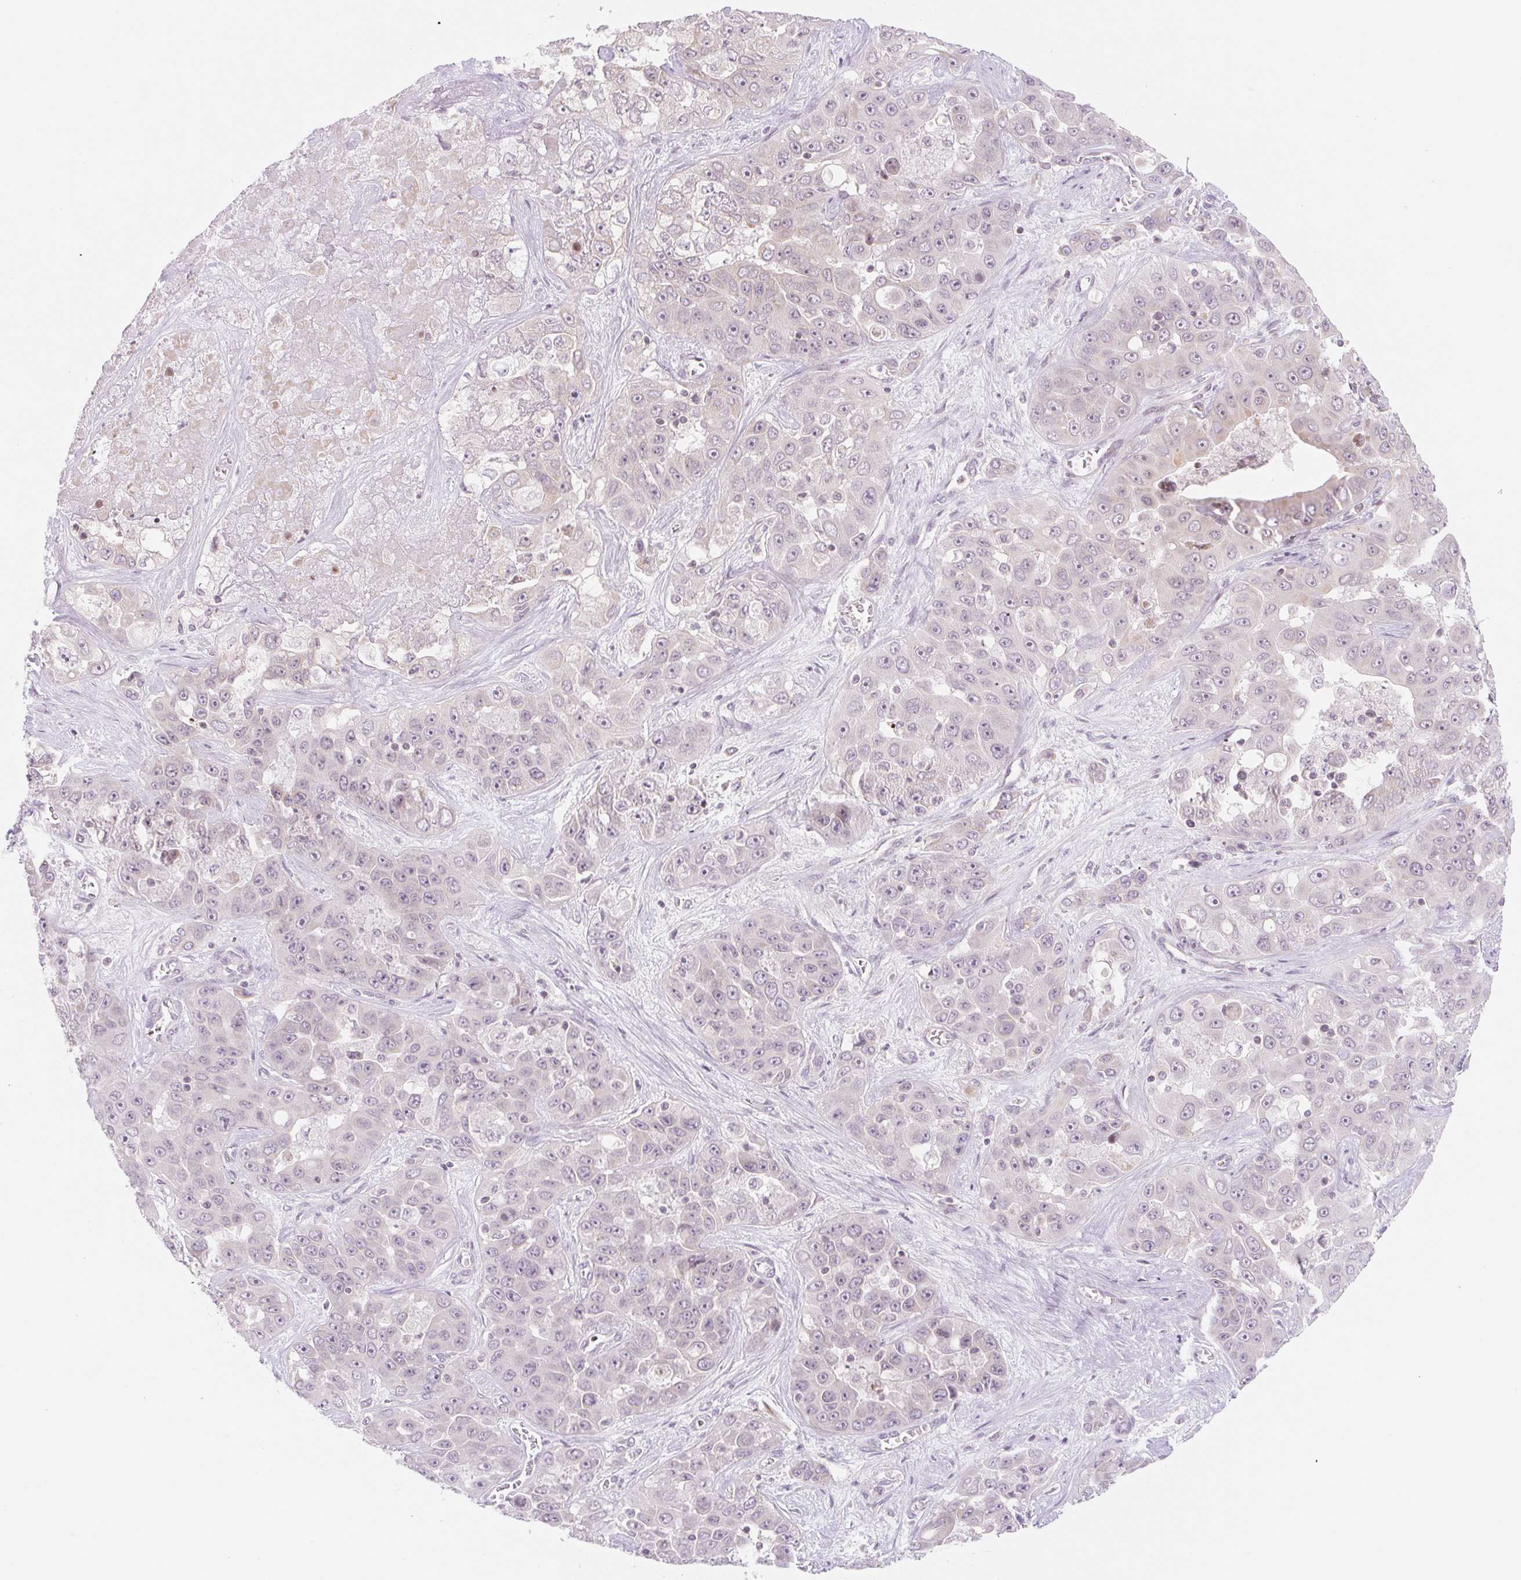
{"staining": {"intensity": "weak", "quantity": "<25%", "location": "nuclear"}, "tissue": "liver cancer", "cell_type": "Tumor cells", "image_type": "cancer", "snomed": [{"axis": "morphology", "description": "Cholangiocarcinoma"}, {"axis": "topography", "description": "Liver"}], "caption": "High magnification brightfield microscopy of liver cancer stained with DAB (brown) and counterstained with hematoxylin (blue): tumor cells show no significant positivity.", "gene": "CASKIN1", "patient": {"sex": "female", "age": 52}}